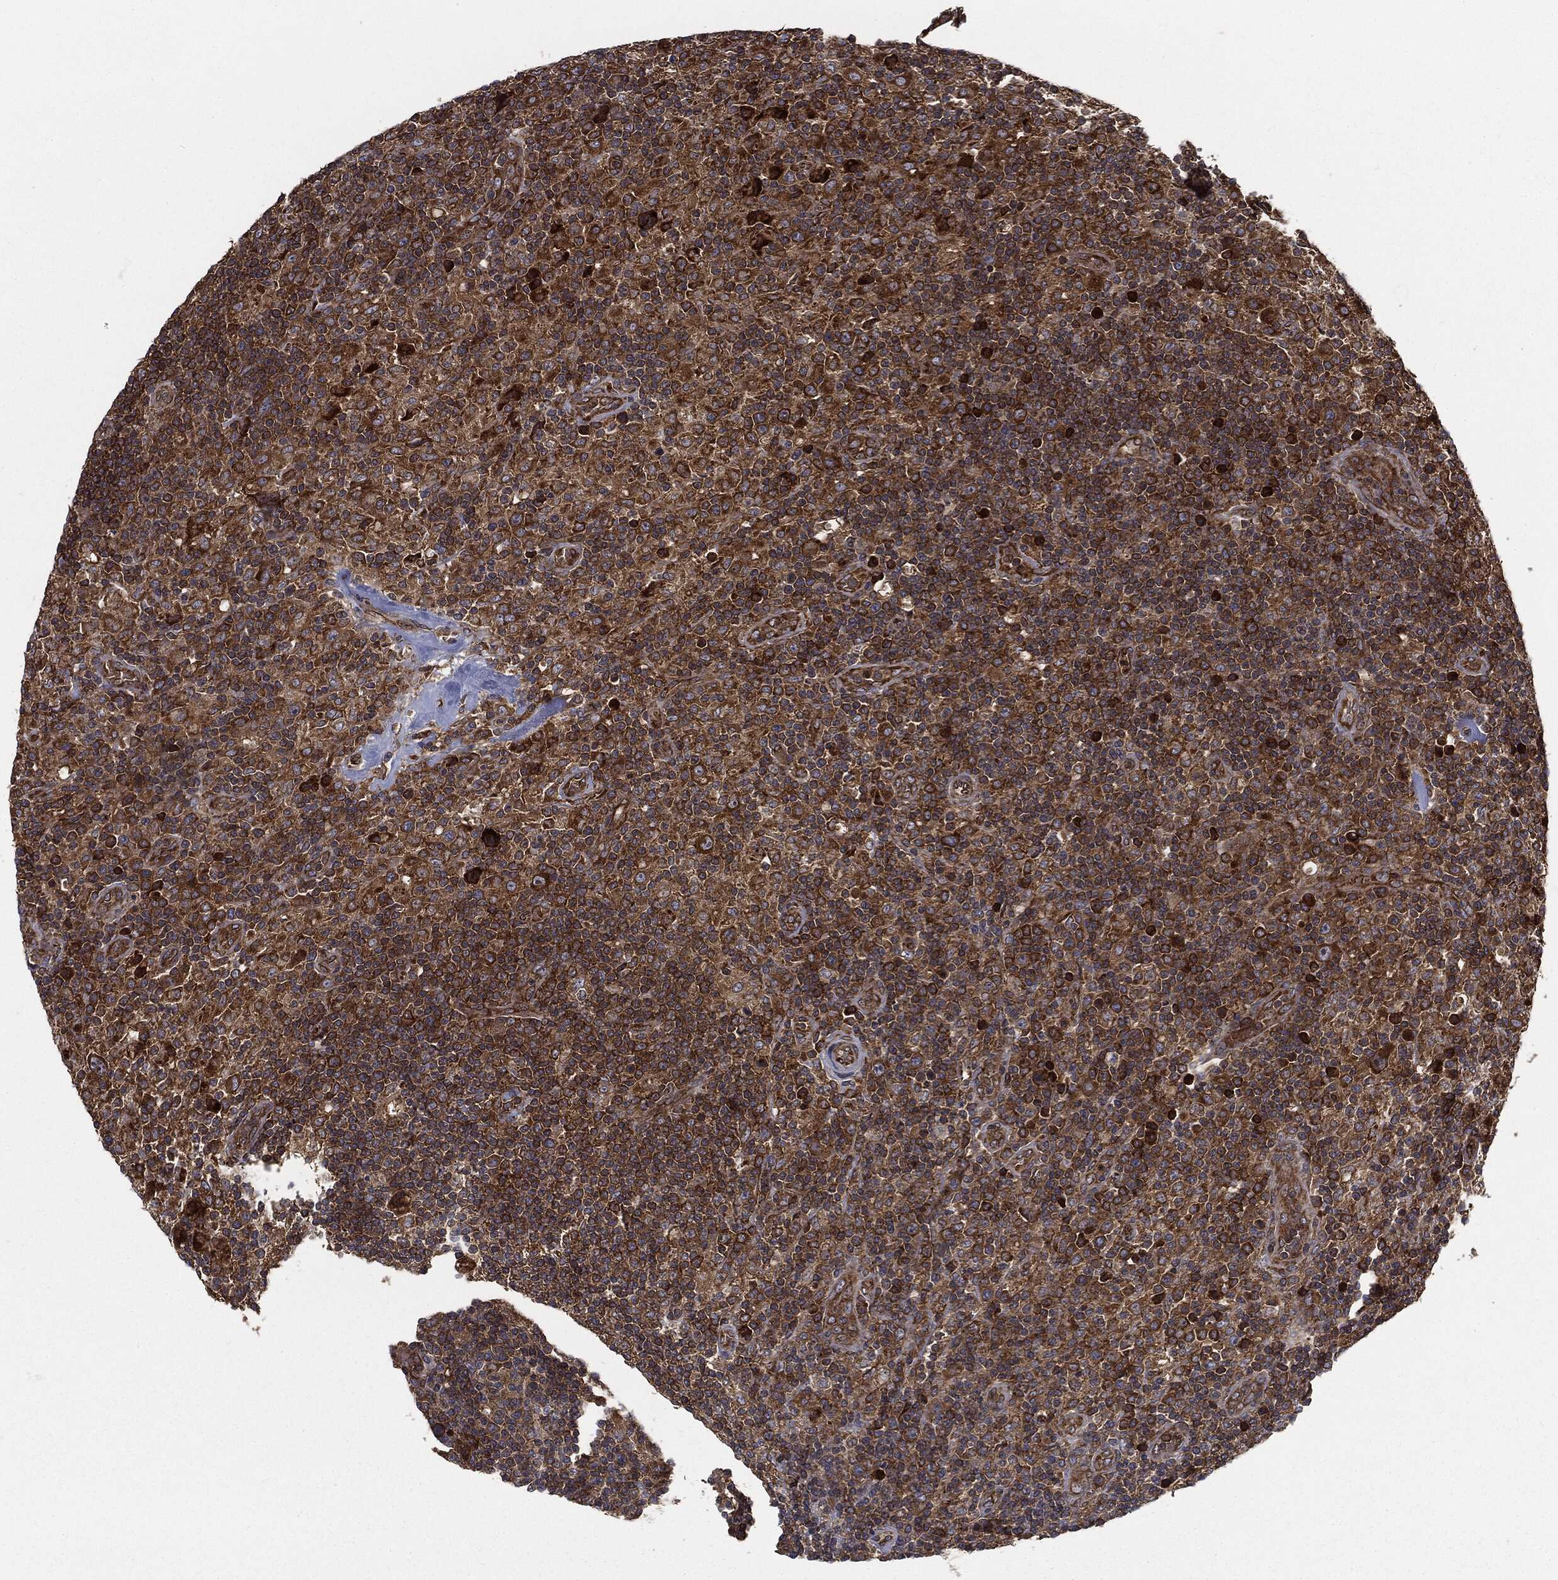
{"staining": {"intensity": "strong", "quantity": ">75%", "location": "cytoplasmic/membranous"}, "tissue": "lymphoma", "cell_type": "Tumor cells", "image_type": "cancer", "snomed": [{"axis": "morphology", "description": "Hodgkin's disease, NOS"}, {"axis": "topography", "description": "Lymph node"}], "caption": "Protein analysis of lymphoma tissue exhibits strong cytoplasmic/membranous positivity in about >75% of tumor cells. The protein of interest is shown in brown color, while the nuclei are stained blue.", "gene": "EIF2AK2", "patient": {"sex": "male", "age": 70}}